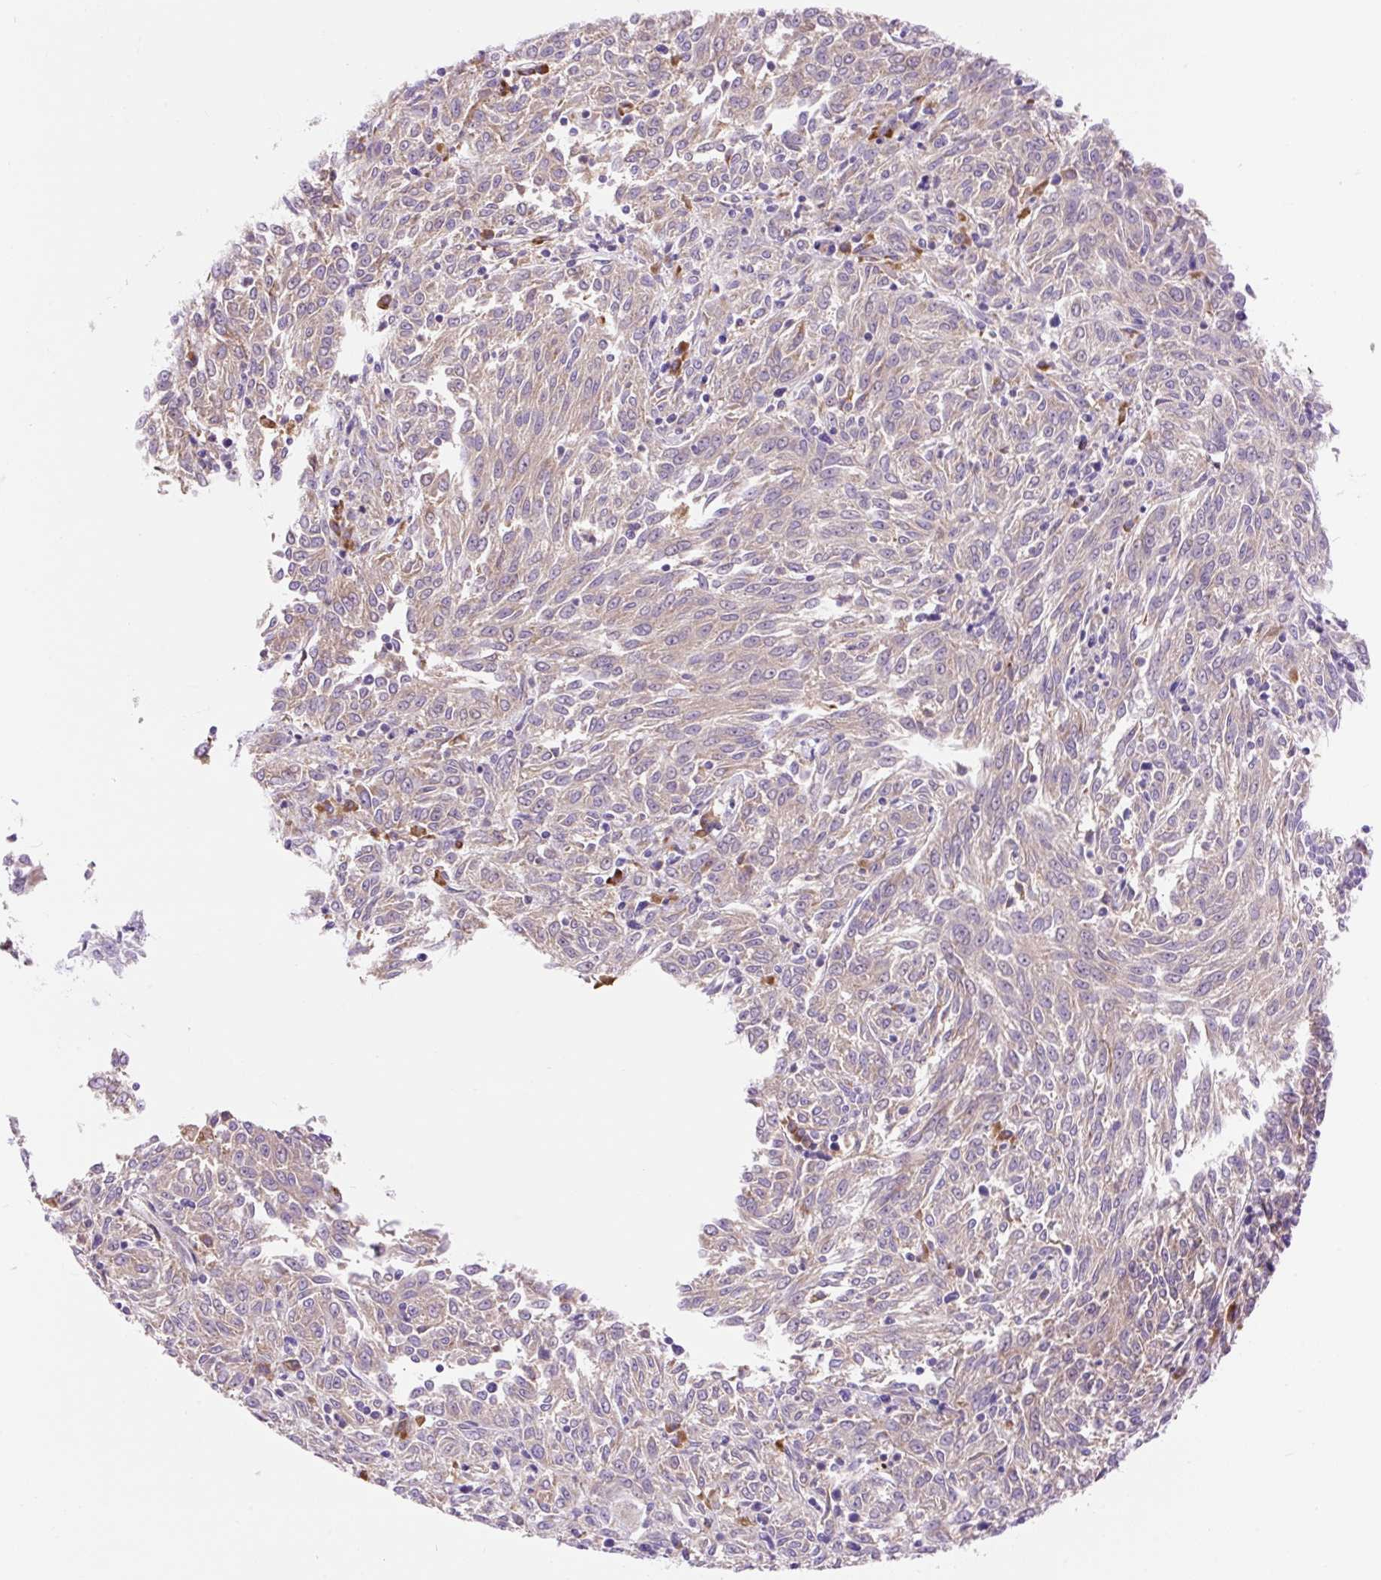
{"staining": {"intensity": "weak", "quantity": "25%-75%", "location": "cytoplasmic/membranous"}, "tissue": "melanoma", "cell_type": "Tumor cells", "image_type": "cancer", "snomed": [{"axis": "morphology", "description": "Malignant melanoma, NOS"}, {"axis": "topography", "description": "Skin"}], "caption": "Protein expression analysis of human melanoma reveals weak cytoplasmic/membranous positivity in approximately 25%-75% of tumor cells.", "gene": "GPR45", "patient": {"sex": "female", "age": 72}}